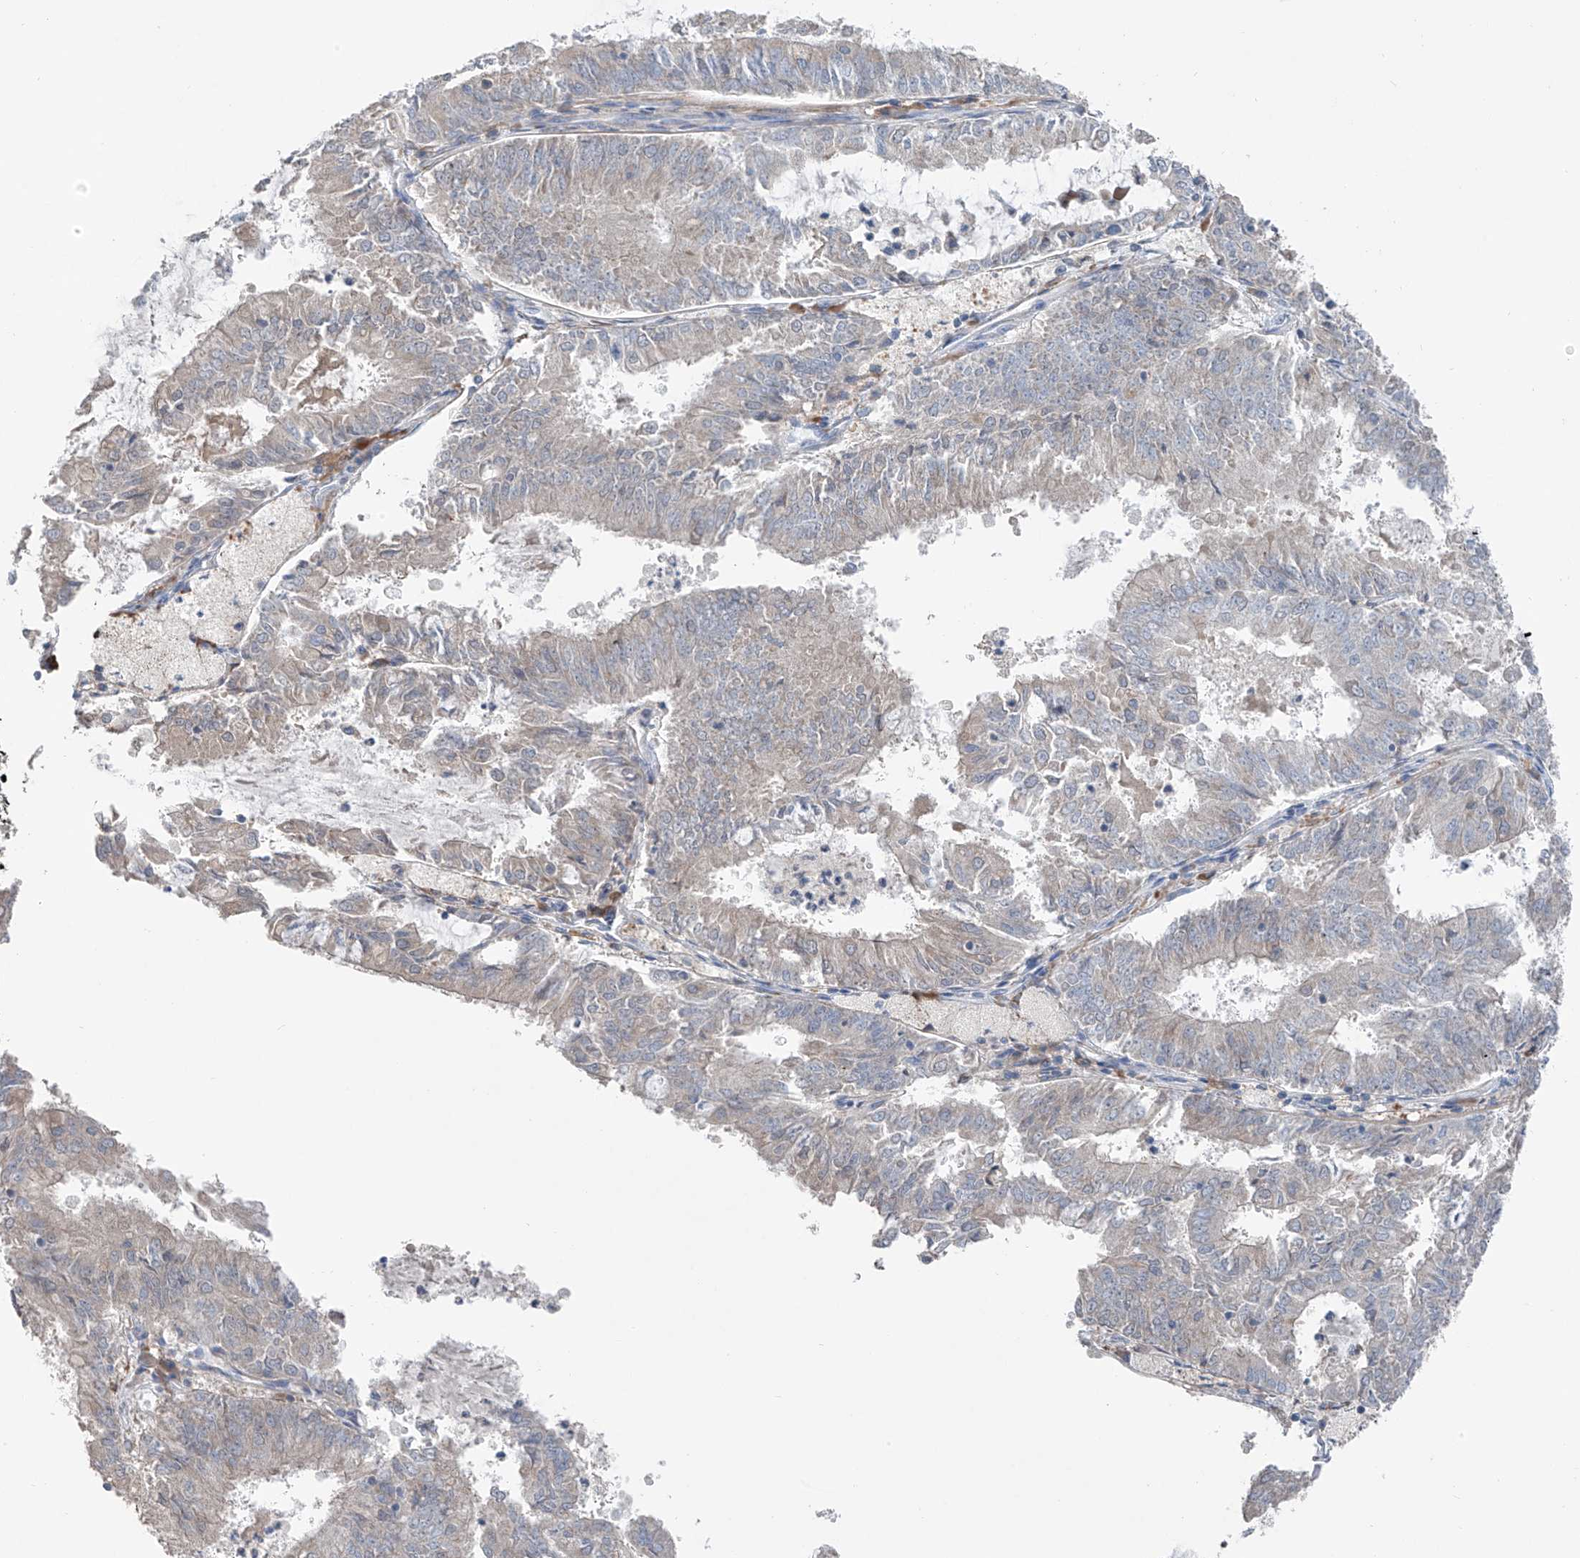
{"staining": {"intensity": "negative", "quantity": "none", "location": "none"}, "tissue": "endometrial cancer", "cell_type": "Tumor cells", "image_type": "cancer", "snomed": [{"axis": "morphology", "description": "Adenocarcinoma, NOS"}, {"axis": "topography", "description": "Endometrium"}], "caption": "High power microscopy photomicrograph of an immunohistochemistry (IHC) micrograph of endometrial cancer (adenocarcinoma), revealing no significant expression in tumor cells.", "gene": "GALNTL6", "patient": {"sex": "female", "age": 57}}